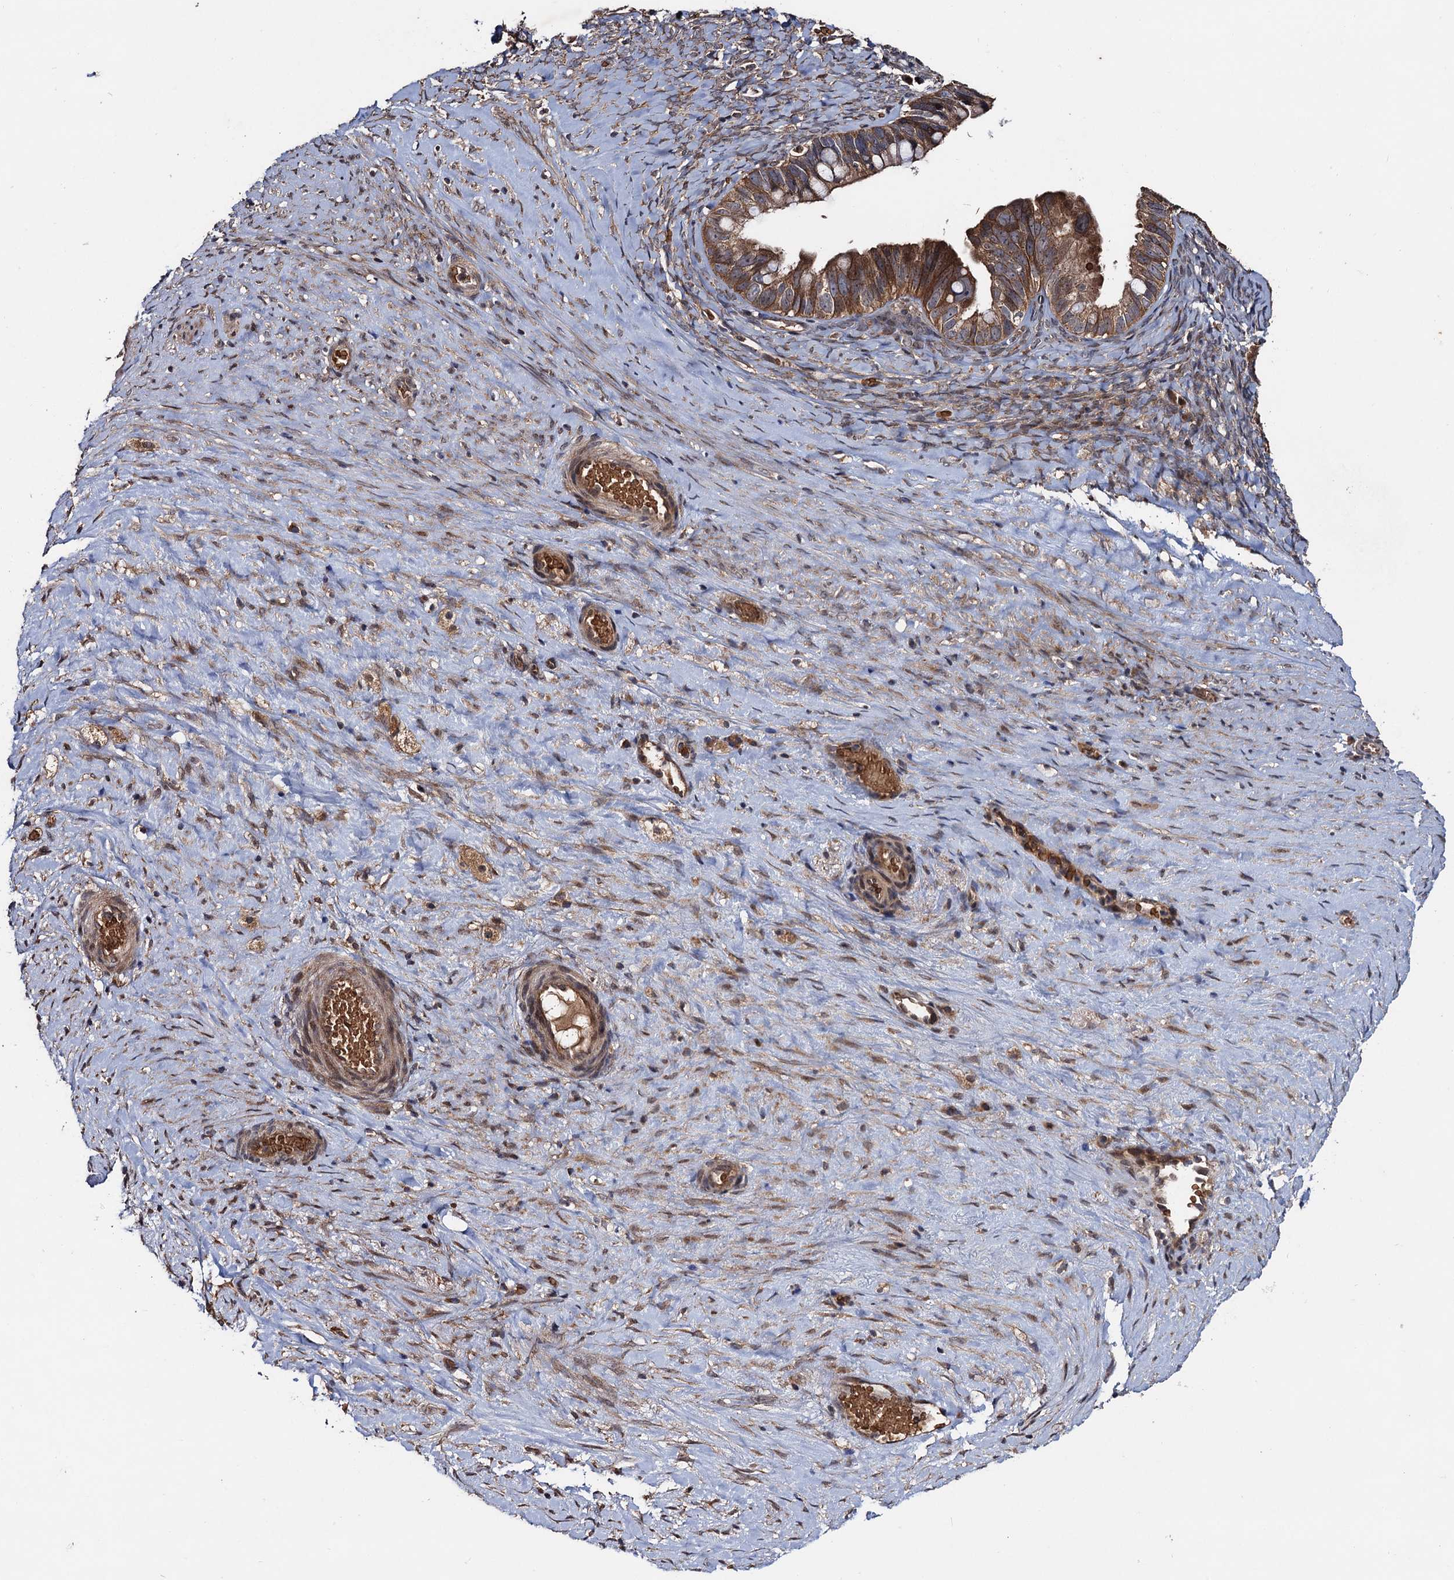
{"staining": {"intensity": "moderate", "quantity": ">75%", "location": "cytoplasmic/membranous"}, "tissue": "ovarian cancer", "cell_type": "Tumor cells", "image_type": "cancer", "snomed": [{"axis": "morphology", "description": "Cystadenocarcinoma, serous, NOS"}, {"axis": "topography", "description": "Ovary"}], "caption": "Human serous cystadenocarcinoma (ovarian) stained with a brown dye displays moderate cytoplasmic/membranous positive staining in approximately >75% of tumor cells.", "gene": "SNX32", "patient": {"sex": "female", "age": 56}}